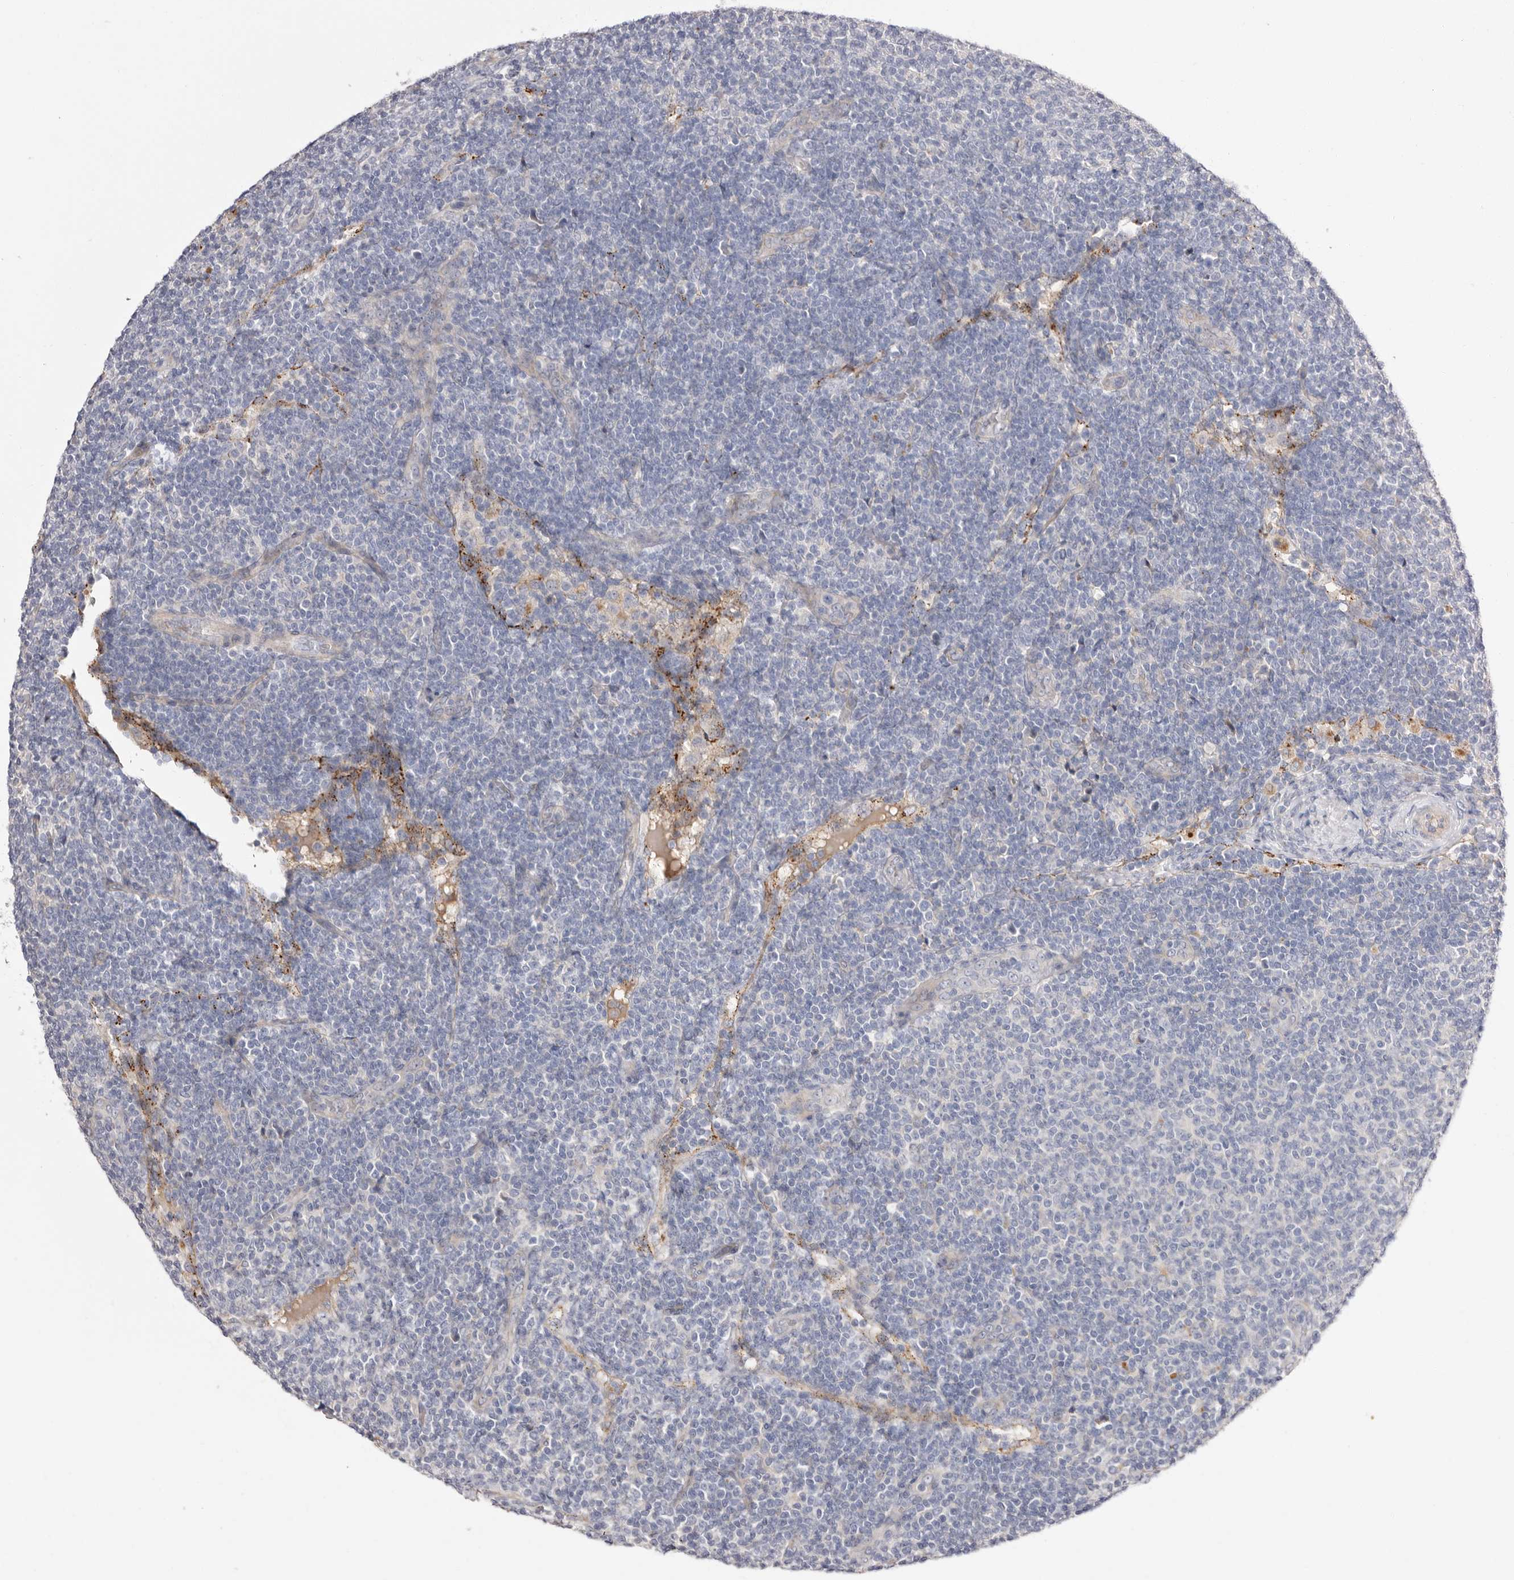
{"staining": {"intensity": "negative", "quantity": "none", "location": "none"}, "tissue": "lymphoma", "cell_type": "Tumor cells", "image_type": "cancer", "snomed": [{"axis": "morphology", "description": "Malignant lymphoma, non-Hodgkin's type, Low grade"}, {"axis": "topography", "description": "Lymph node"}], "caption": "Tumor cells show no significant expression in malignant lymphoma, non-Hodgkin's type (low-grade).", "gene": "STK16", "patient": {"sex": "male", "age": 66}}